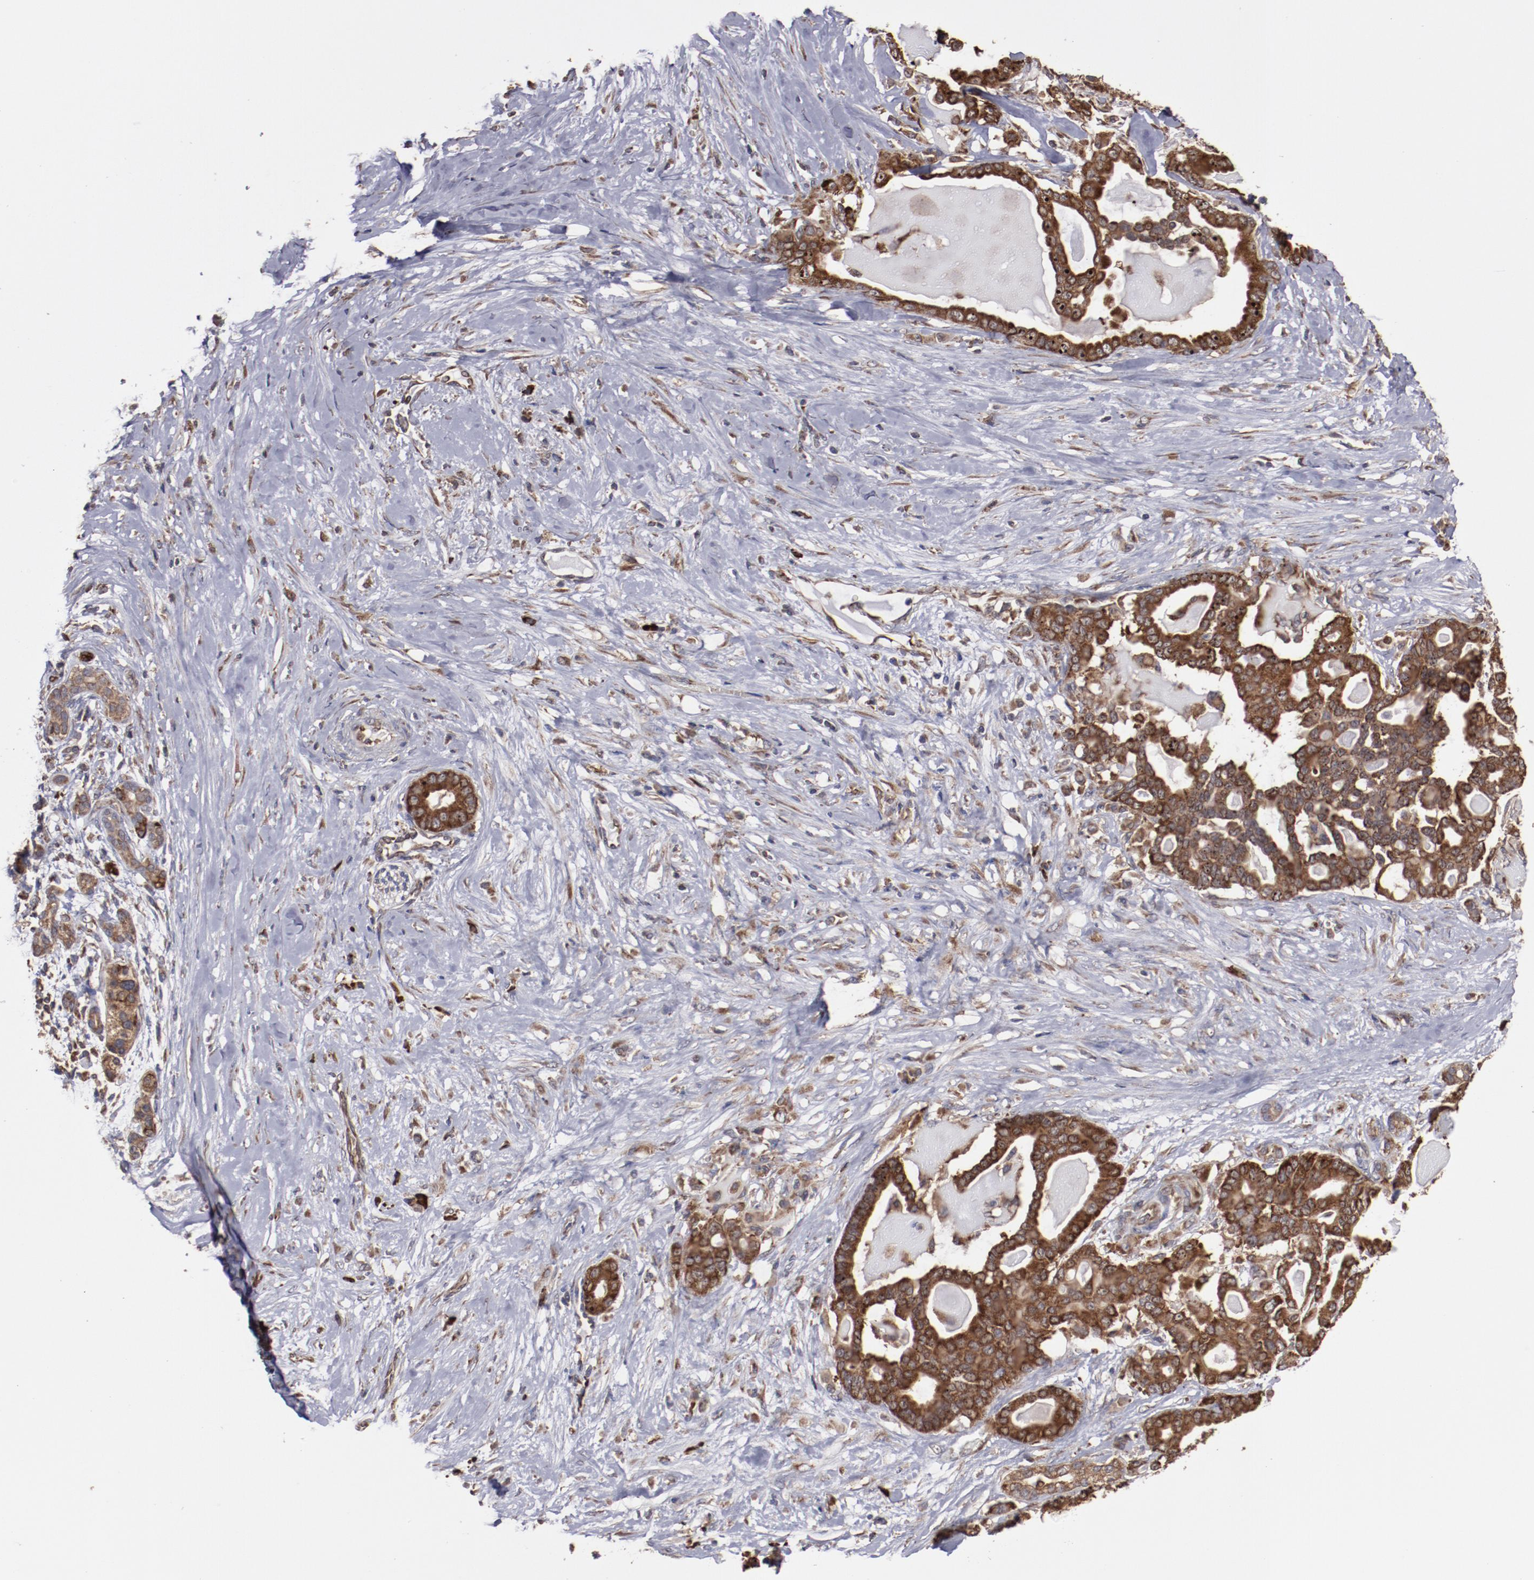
{"staining": {"intensity": "strong", "quantity": ">75%", "location": "cytoplasmic/membranous"}, "tissue": "pancreatic cancer", "cell_type": "Tumor cells", "image_type": "cancer", "snomed": [{"axis": "morphology", "description": "Adenocarcinoma, NOS"}, {"axis": "topography", "description": "Pancreas"}], "caption": "Brown immunohistochemical staining in pancreatic adenocarcinoma displays strong cytoplasmic/membranous positivity in approximately >75% of tumor cells.", "gene": "RPS4Y1", "patient": {"sex": "male", "age": 63}}